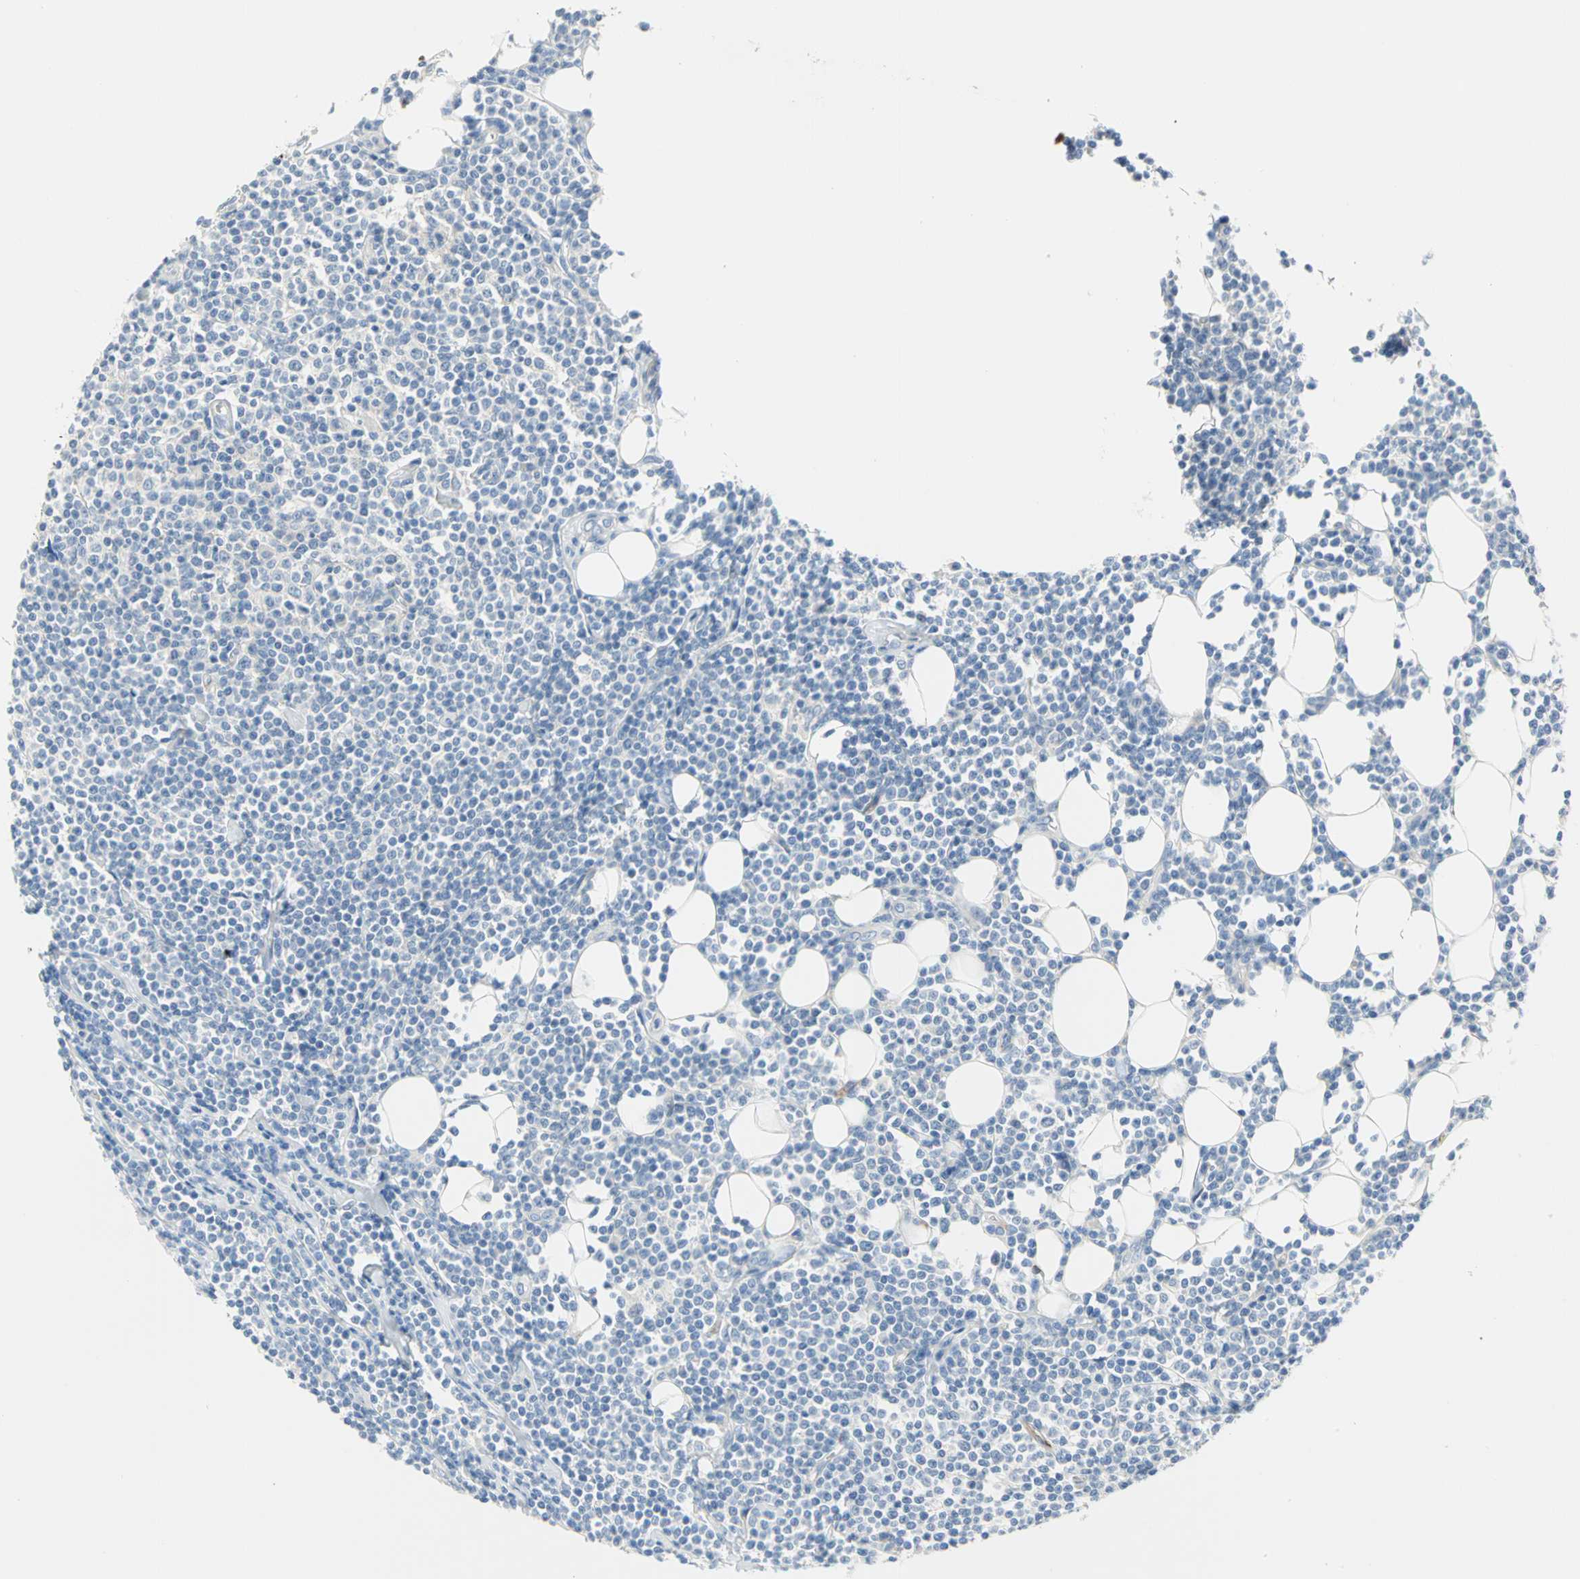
{"staining": {"intensity": "negative", "quantity": "none", "location": "none"}, "tissue": "lymphoma", "cell_type": "Tumor cells", "image_type": "cancer", "snomed": [{"axis": "morphology", "description": "Malignant lymphoma, non-Hodgkin's type, Low grade"}, {"axis": "topography", "description": "Soft tissue"}], "caption": "Immunohistochemistry (IHC) of malignant lymphoma, non-Hodgkin's type (low-grade) displays no expression in tumor cells. (Stains: DAB immunohistochemistry with hematoxylin counter stain, Microscopy: brightfield microscopy at high magnification).", "gene": "ALOX15", "patient": {"sex": "male", "age": 92}}